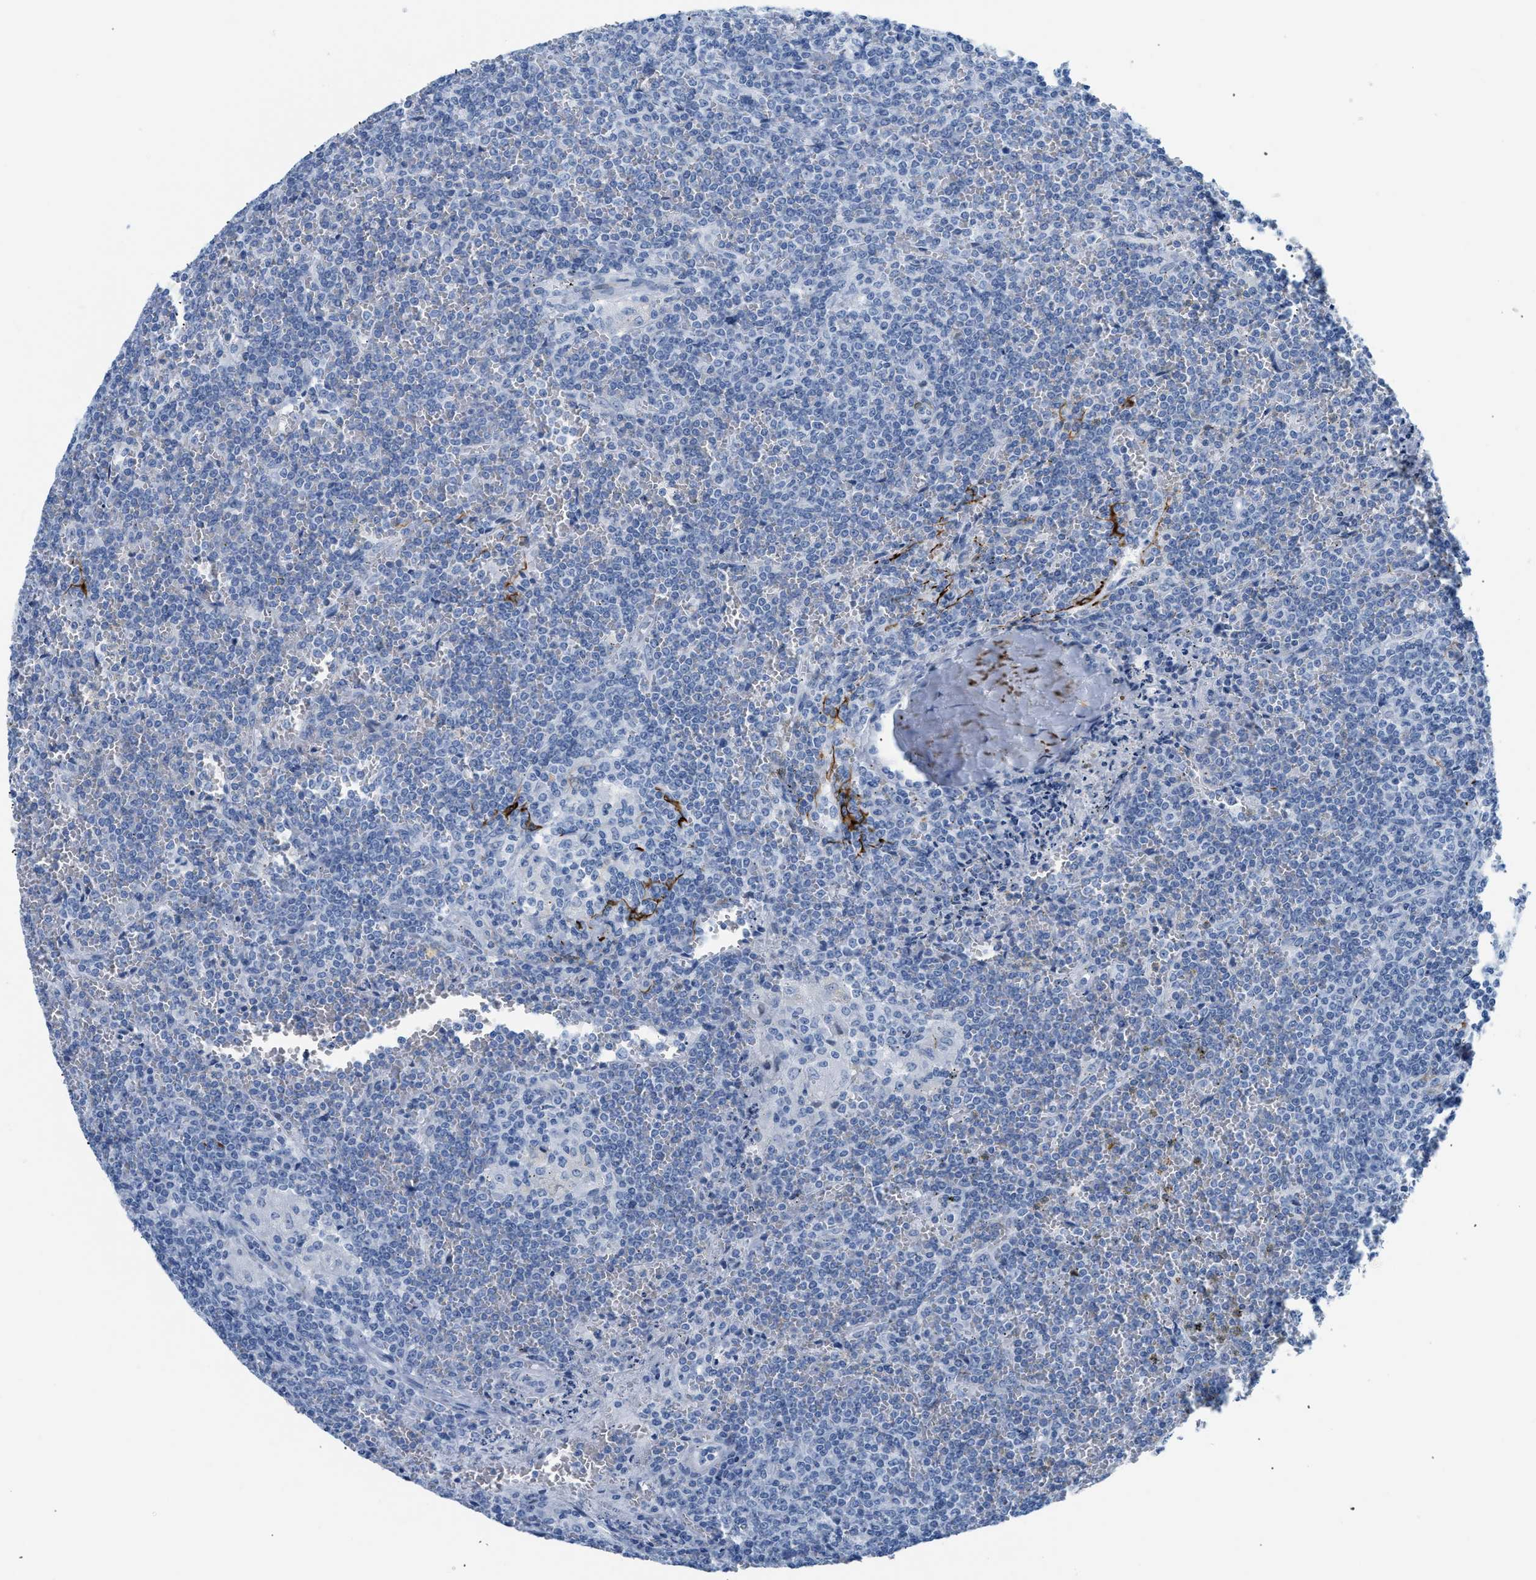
{"staining": {"intensity": "negative", "quantity": "none", "location": "none"}, "tissue": "lymphoma", "cell_type": "Tumor cells", "image_type": "cancer", "snomed": [{"axis": "morphology", "description": "Malignant lymphoma, non-Hodgkin's type, Low grade"}, {"axis": "topography", "description": "Spleen"}], "caption": "Image shows no protein expression in tumor cells of lymphoma tissue. Brightfield microscopy of immunohistochemistry stained with DAB (3,3'-diaminobenzidine) (brown) and hematoxylin (blue), captured at high magnification.", "gene": "DES", "patient": {"sex": "female", "age": 19}}